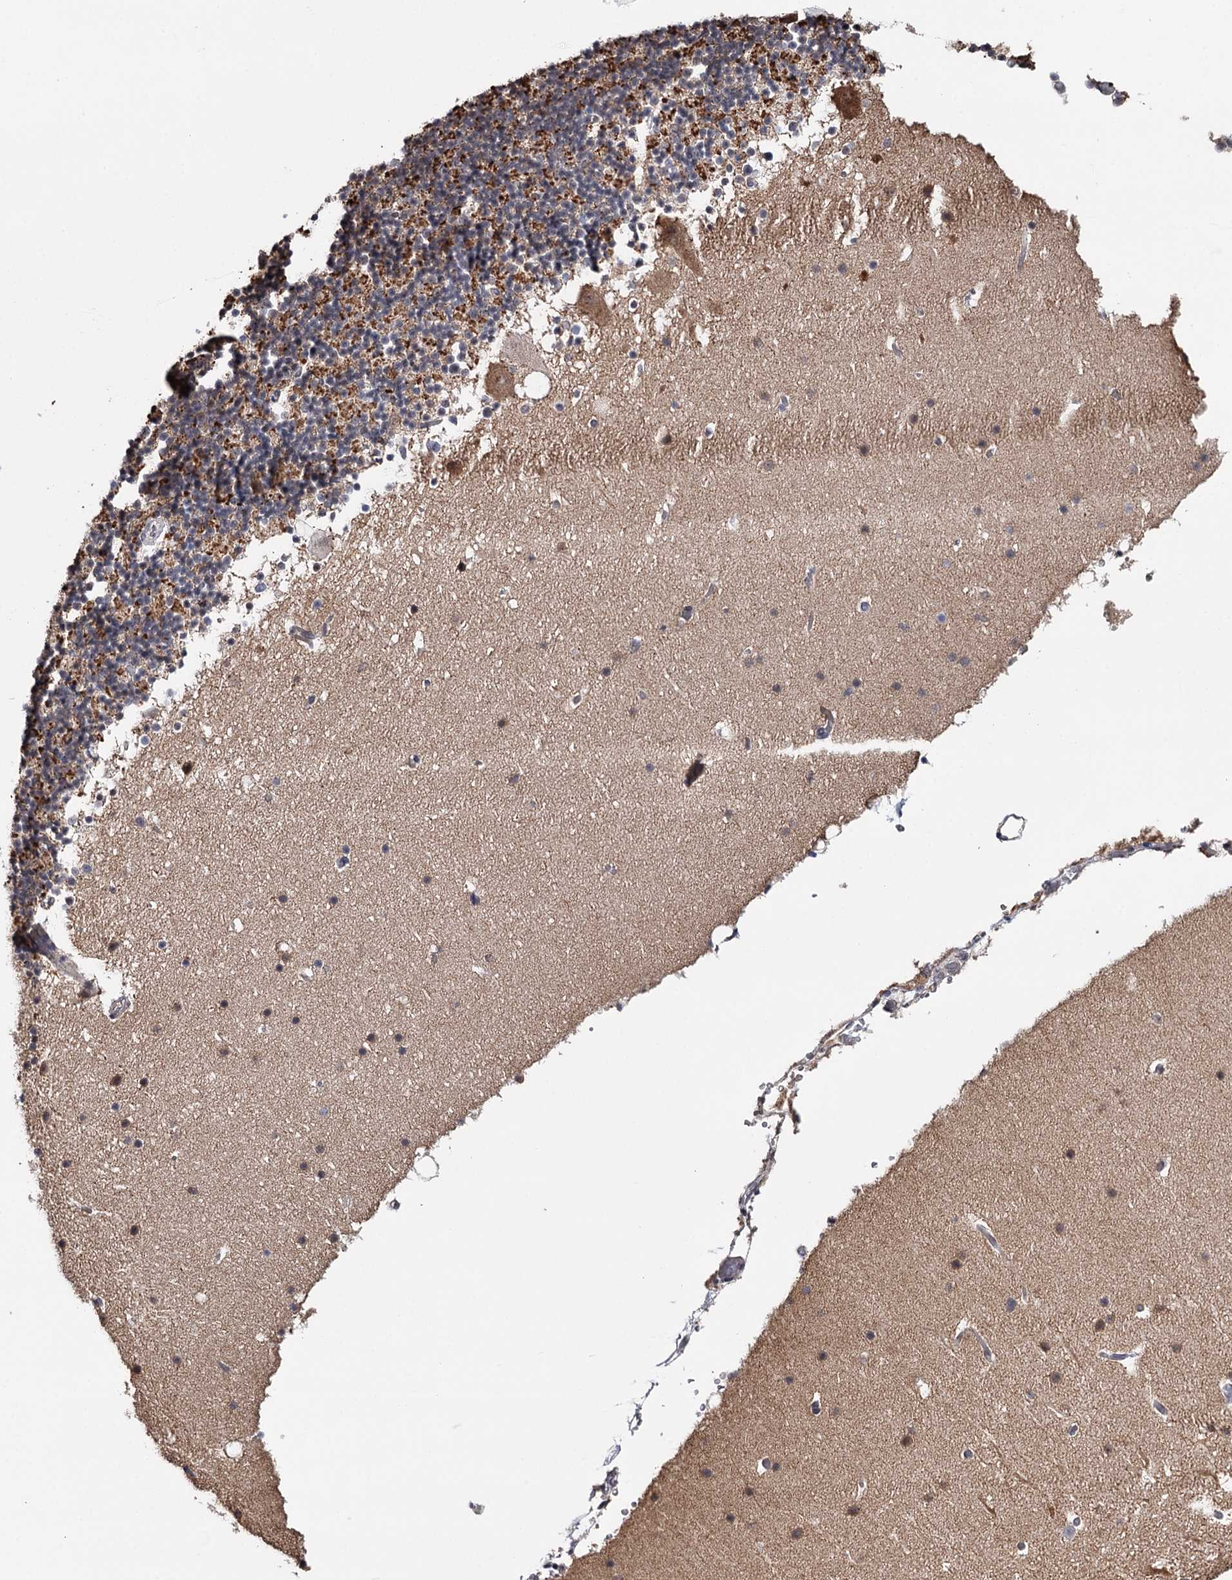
{"staining": {"intensity": "moderate", "quantity": "25%-75%", "location": "cytoplasmic/membranous"}, "tissue": "cerebellum", "cell_type": "Cells in granular layer", "image_type": "normal", "snomed": [{"axis": "morphology", "description": "Normal tissue, NOS"}, {"axis": "topography", "description": "Cerebellum"}], "caption": "Protein analysis of unremarkable cerebellum demonstrates moderate cytoplasmic/membranous expression in about 25%-75% of cells in granular layer. Immunohistochemistry stains the protein of interest in brown and the nuclei are stained blue.", "gene": "GTSF1", "patient": {"sex": "male", "age": 57}}